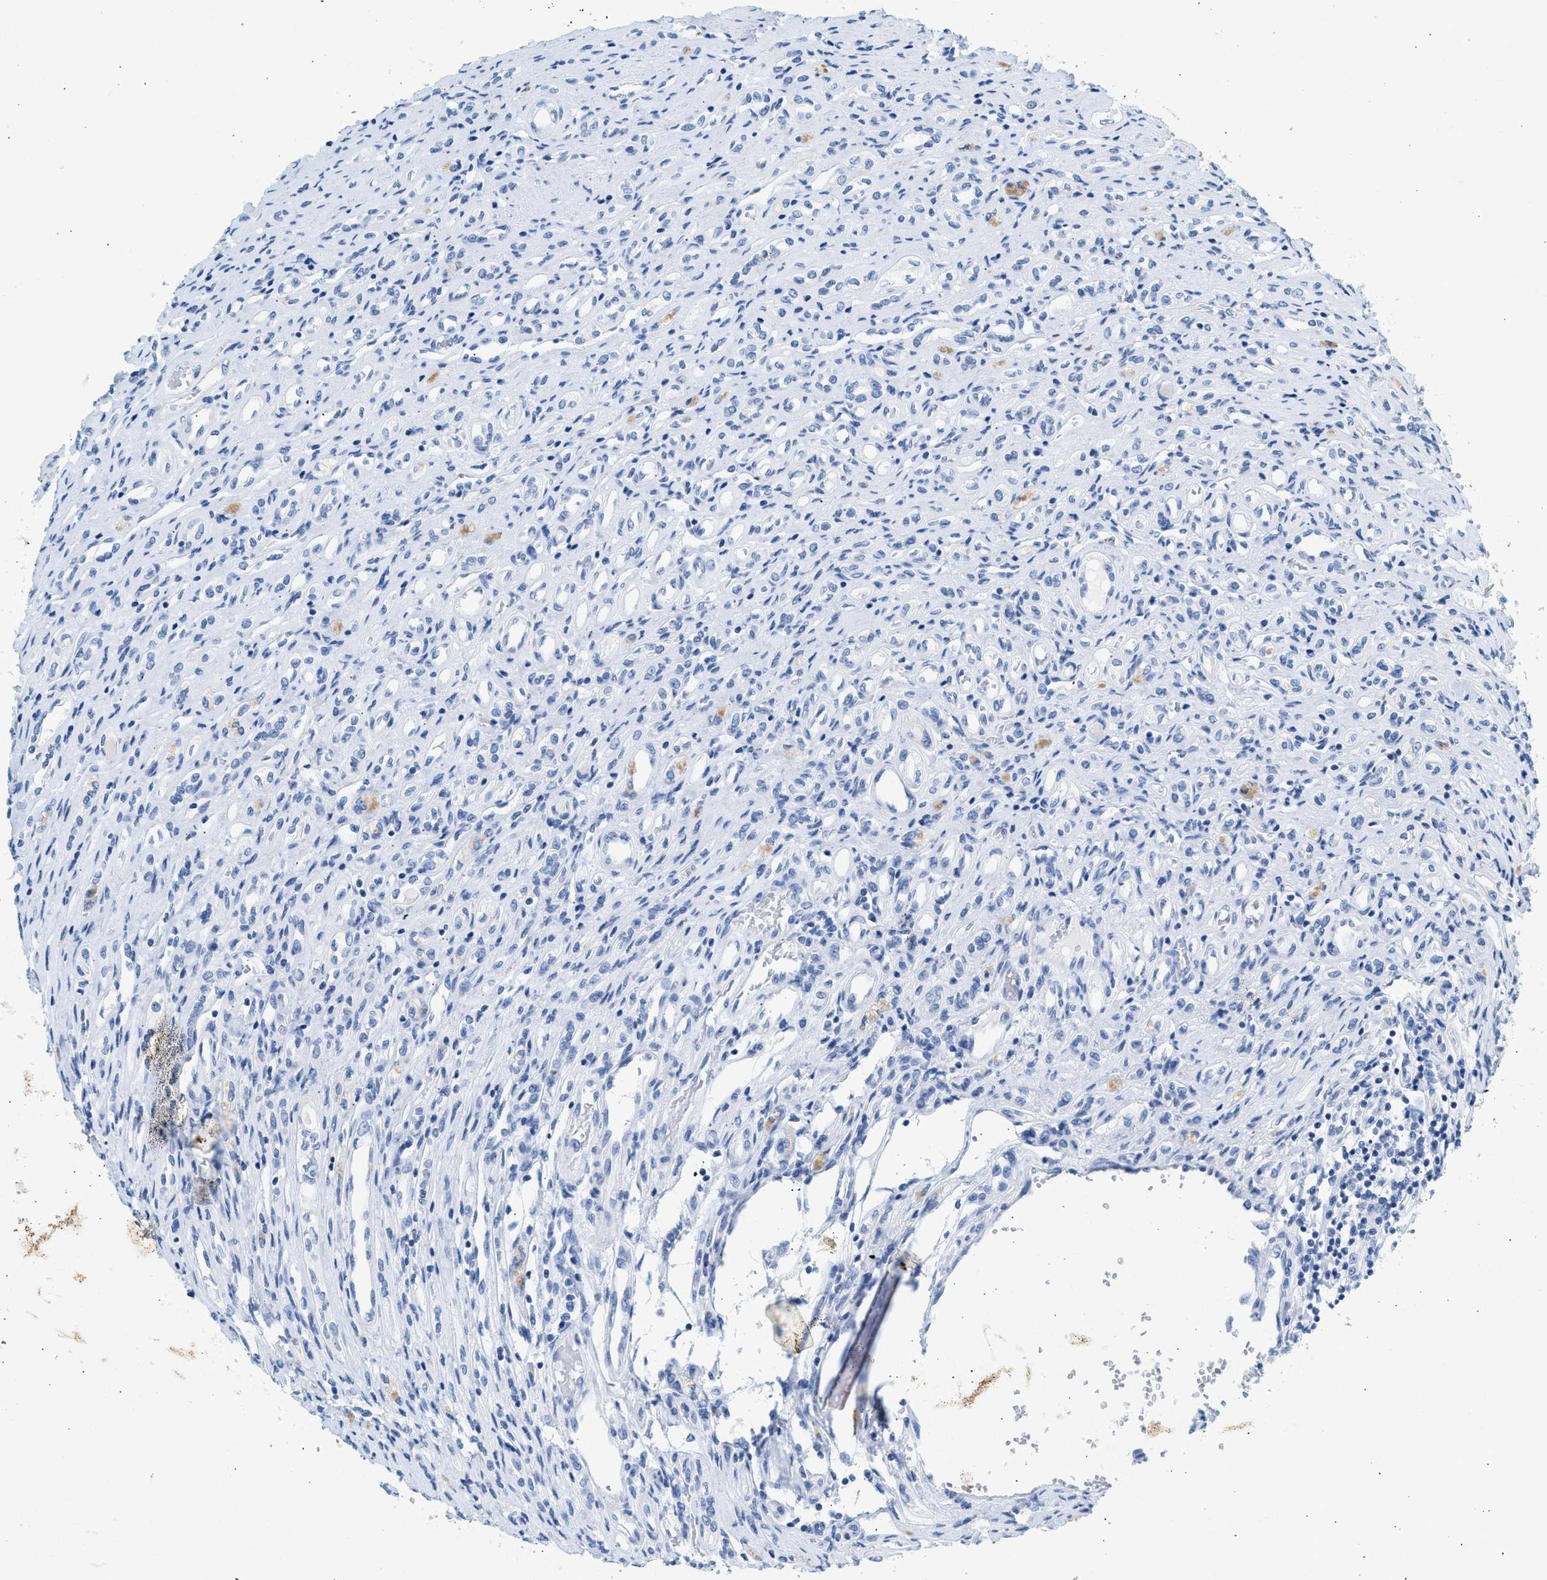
{"staining": {"intensity": "negative", "quantity": "none", "location": "none"}, "tissue": "renal cancer", "cell_type": "Tumor cells", "image_type": "cancer", "snomed": [{"axis": "morphology", "description": "Adenocarcinoma, NOS"}, {"axis": "topography", "description": "Kidney"}], "caption": "Immunohistochemistry histopathology image of neoplastic tissue: human adenocarcinoma (renal) stained with DAB demonstrates no significant protein positivity in tumor cells. Nuclei are stained in blue.", "gene": "HHATL", "patient": {"sex": "female", "age": 70}}